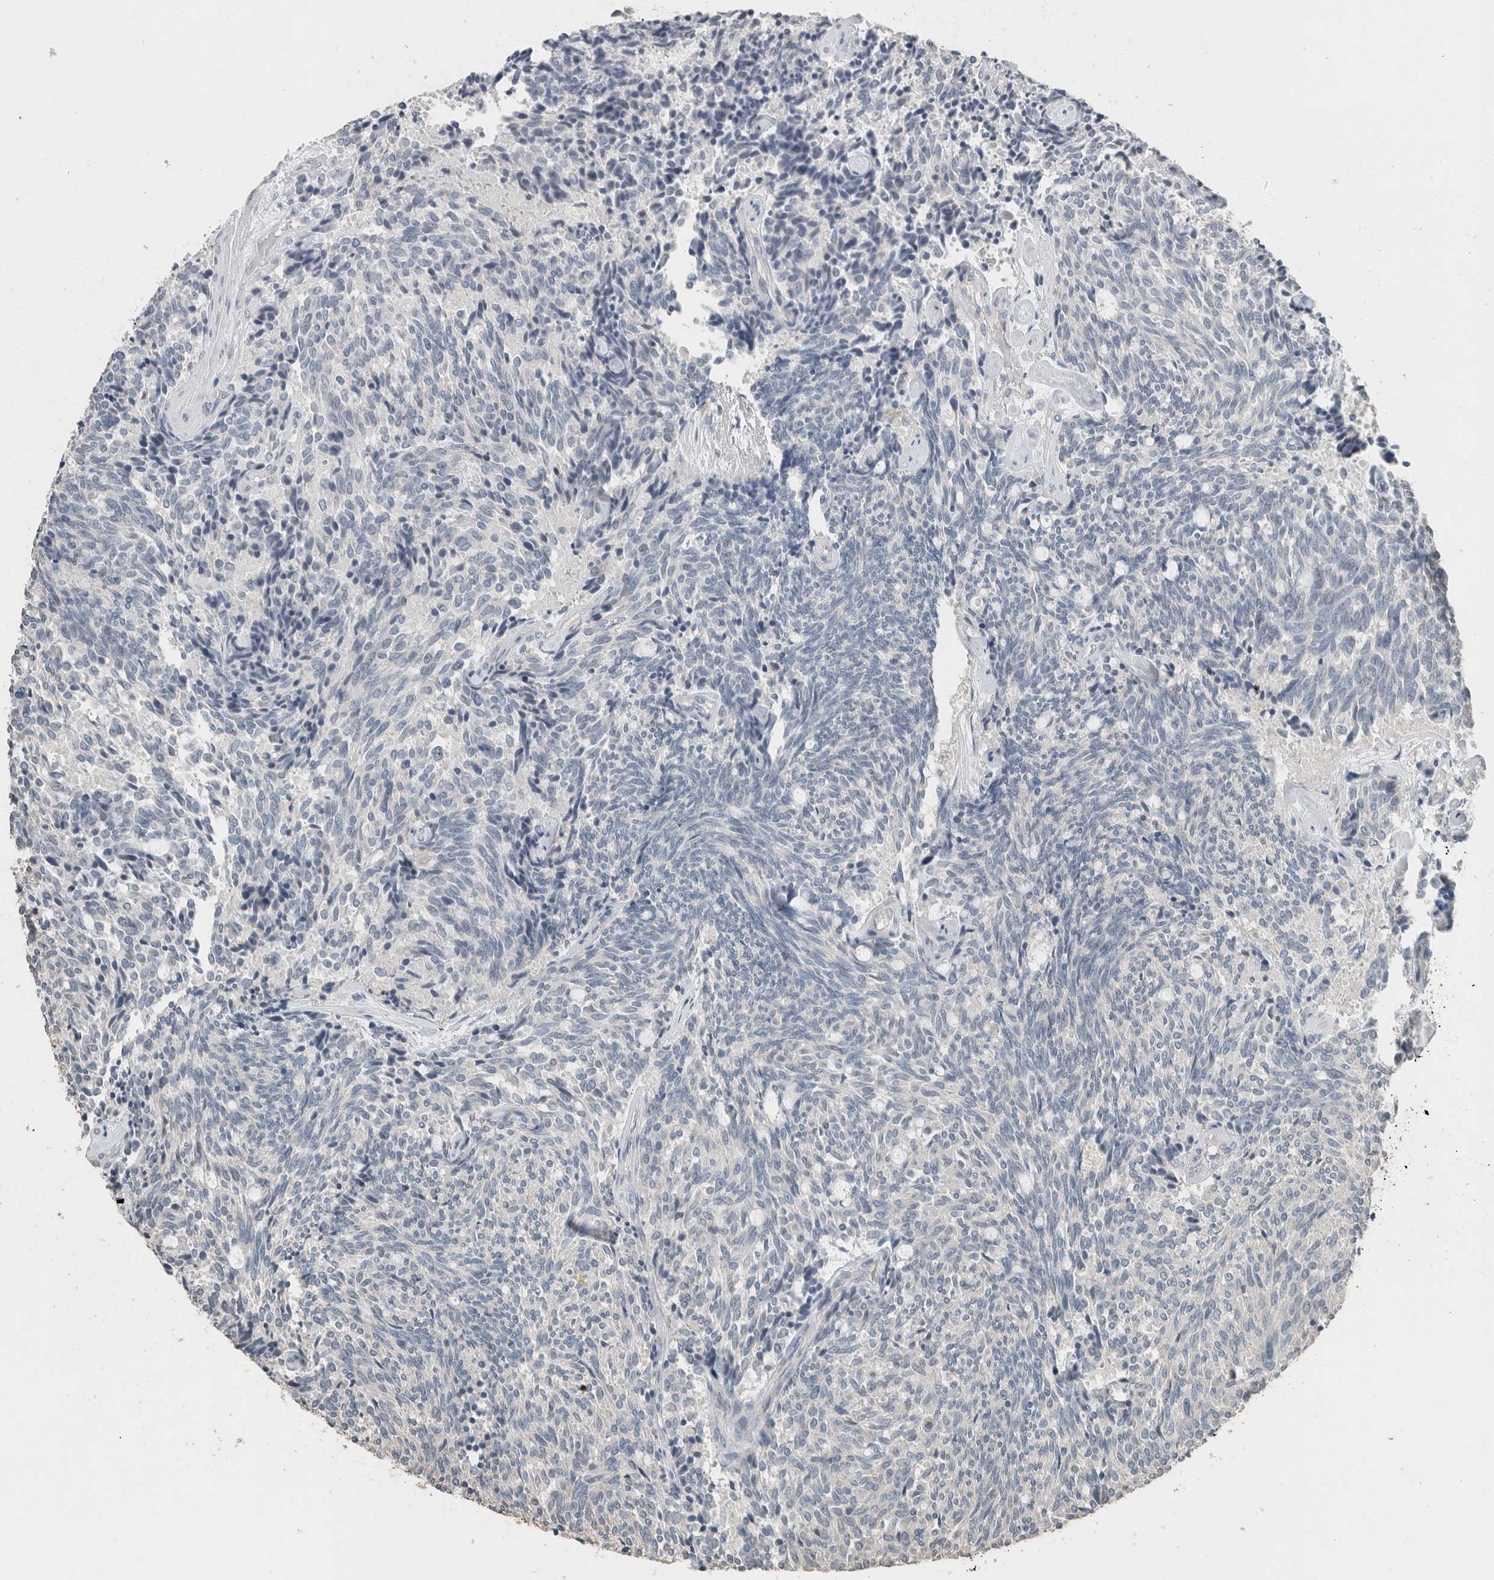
{"staining": {"intensity": "negative", "quantity": "none", "location": "none"}, "tissue": "carcinoid", "cell_type": "Tumor cells", "image_type": "cancer", "snomed": [{"axis": "morphology", "description": "Carcinoid, malignant, NOS"}, {"axis": "topography", "description": "Pancreas"}], "caption": "Malignant carcinoid was stained to show a protein in brown. There is no significant expression in tumor cells. The staining was performed using DAB (3,3'-diaminobenzidine) to visualize the protein expression in brown, while the nuclei were stained in blue with hematoxylin (Magnification: 20x).", "gene": "ACVR2B", "patient": {"sex": "female", "age": 54}}